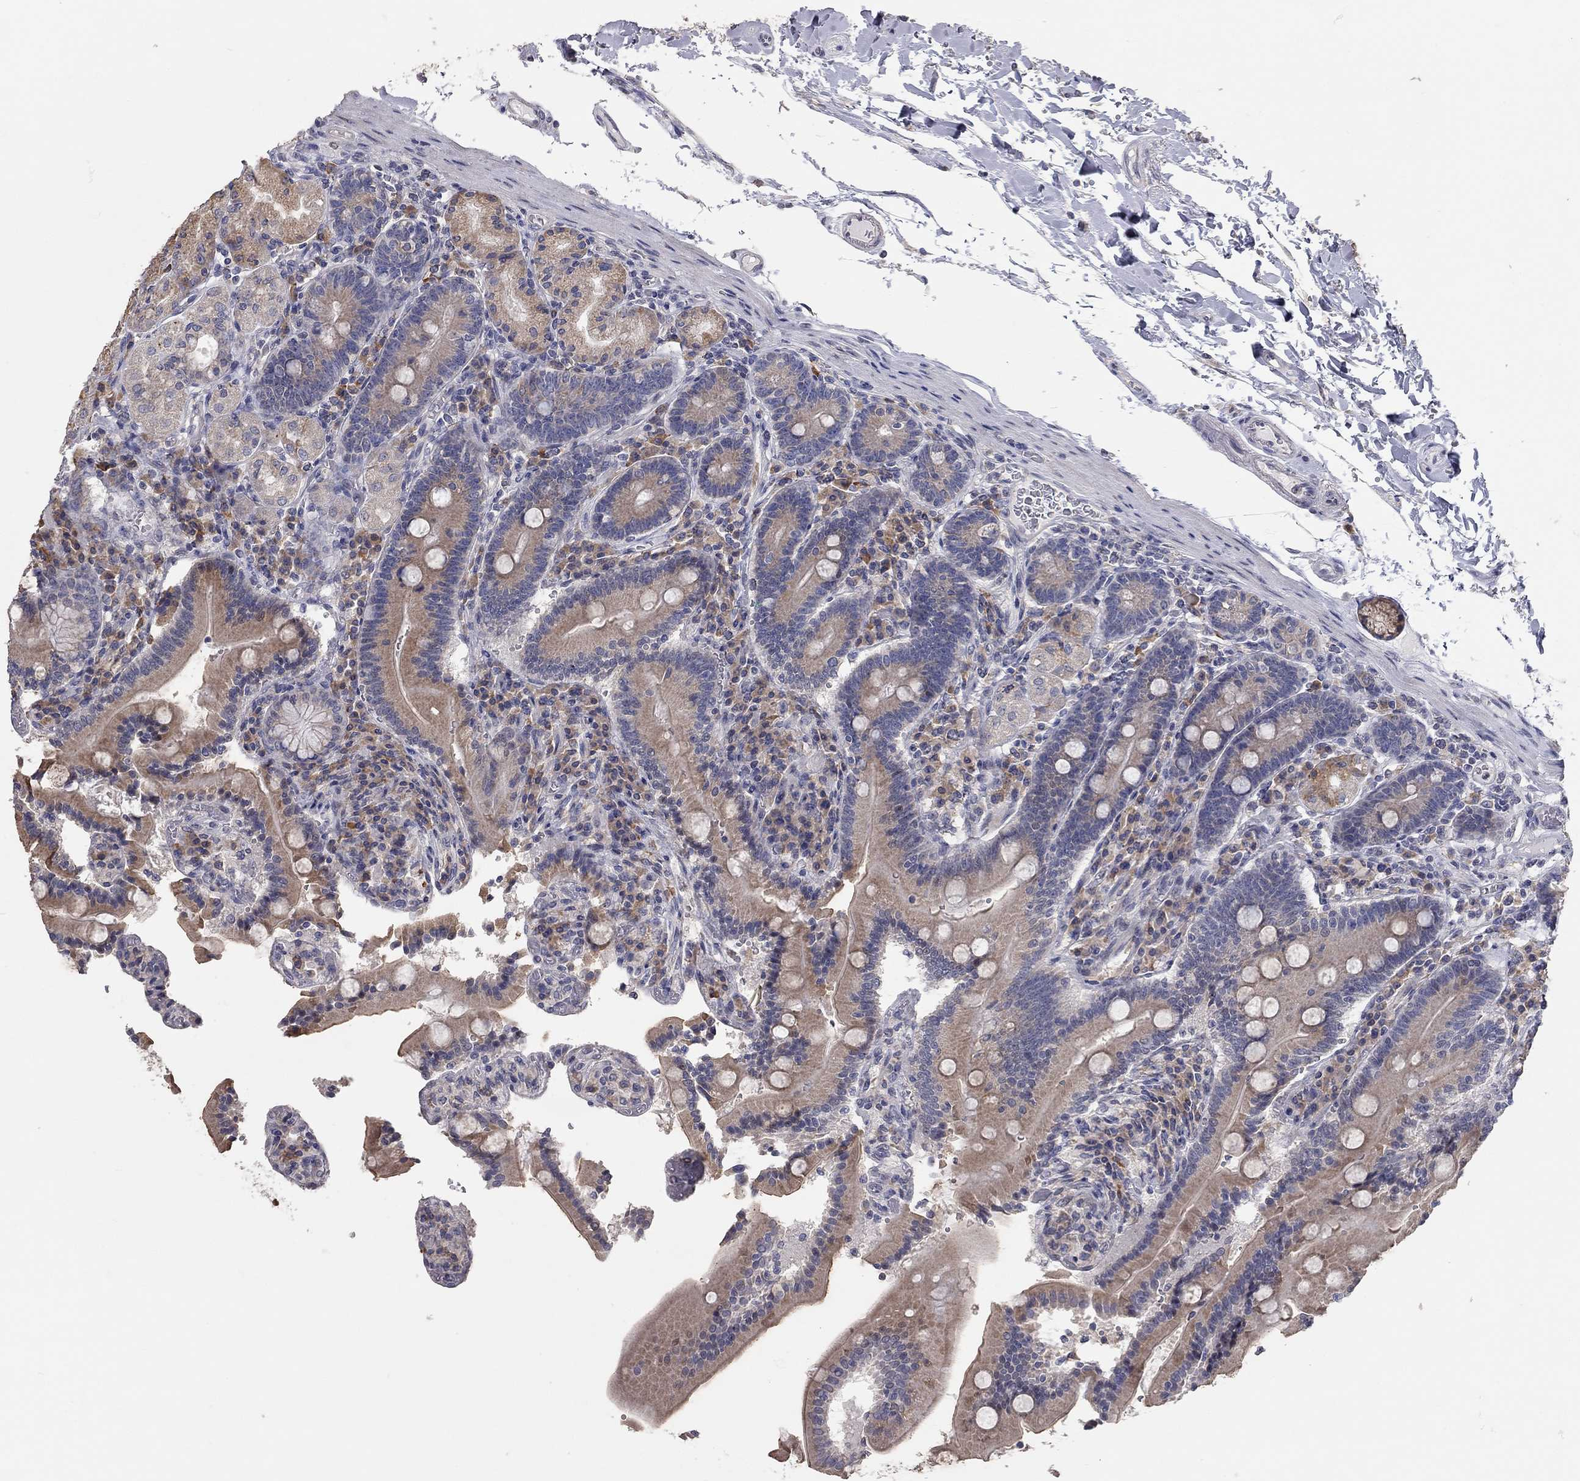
{"staining": {"intensity": "moderate", "quantity": "25%-75%", "location": "cytoplasmic/membranous"}, "tissue": "duodenum", "cell_type": "Glandular cells", "image_type": "normal", "snomed": [{"axis": "morphology", "description": "Normal tissue, NOS"}, {"axis": "topography", "description": "Duodenum"}], "caption": "Human duodenum stained with a brown dye demonstrates moderate cytoplasmic/membranous positive staining in about 25%-75% of glandular cells.", "gene": "XAGE2", "patient": {"sex": "female", "age": 62}}